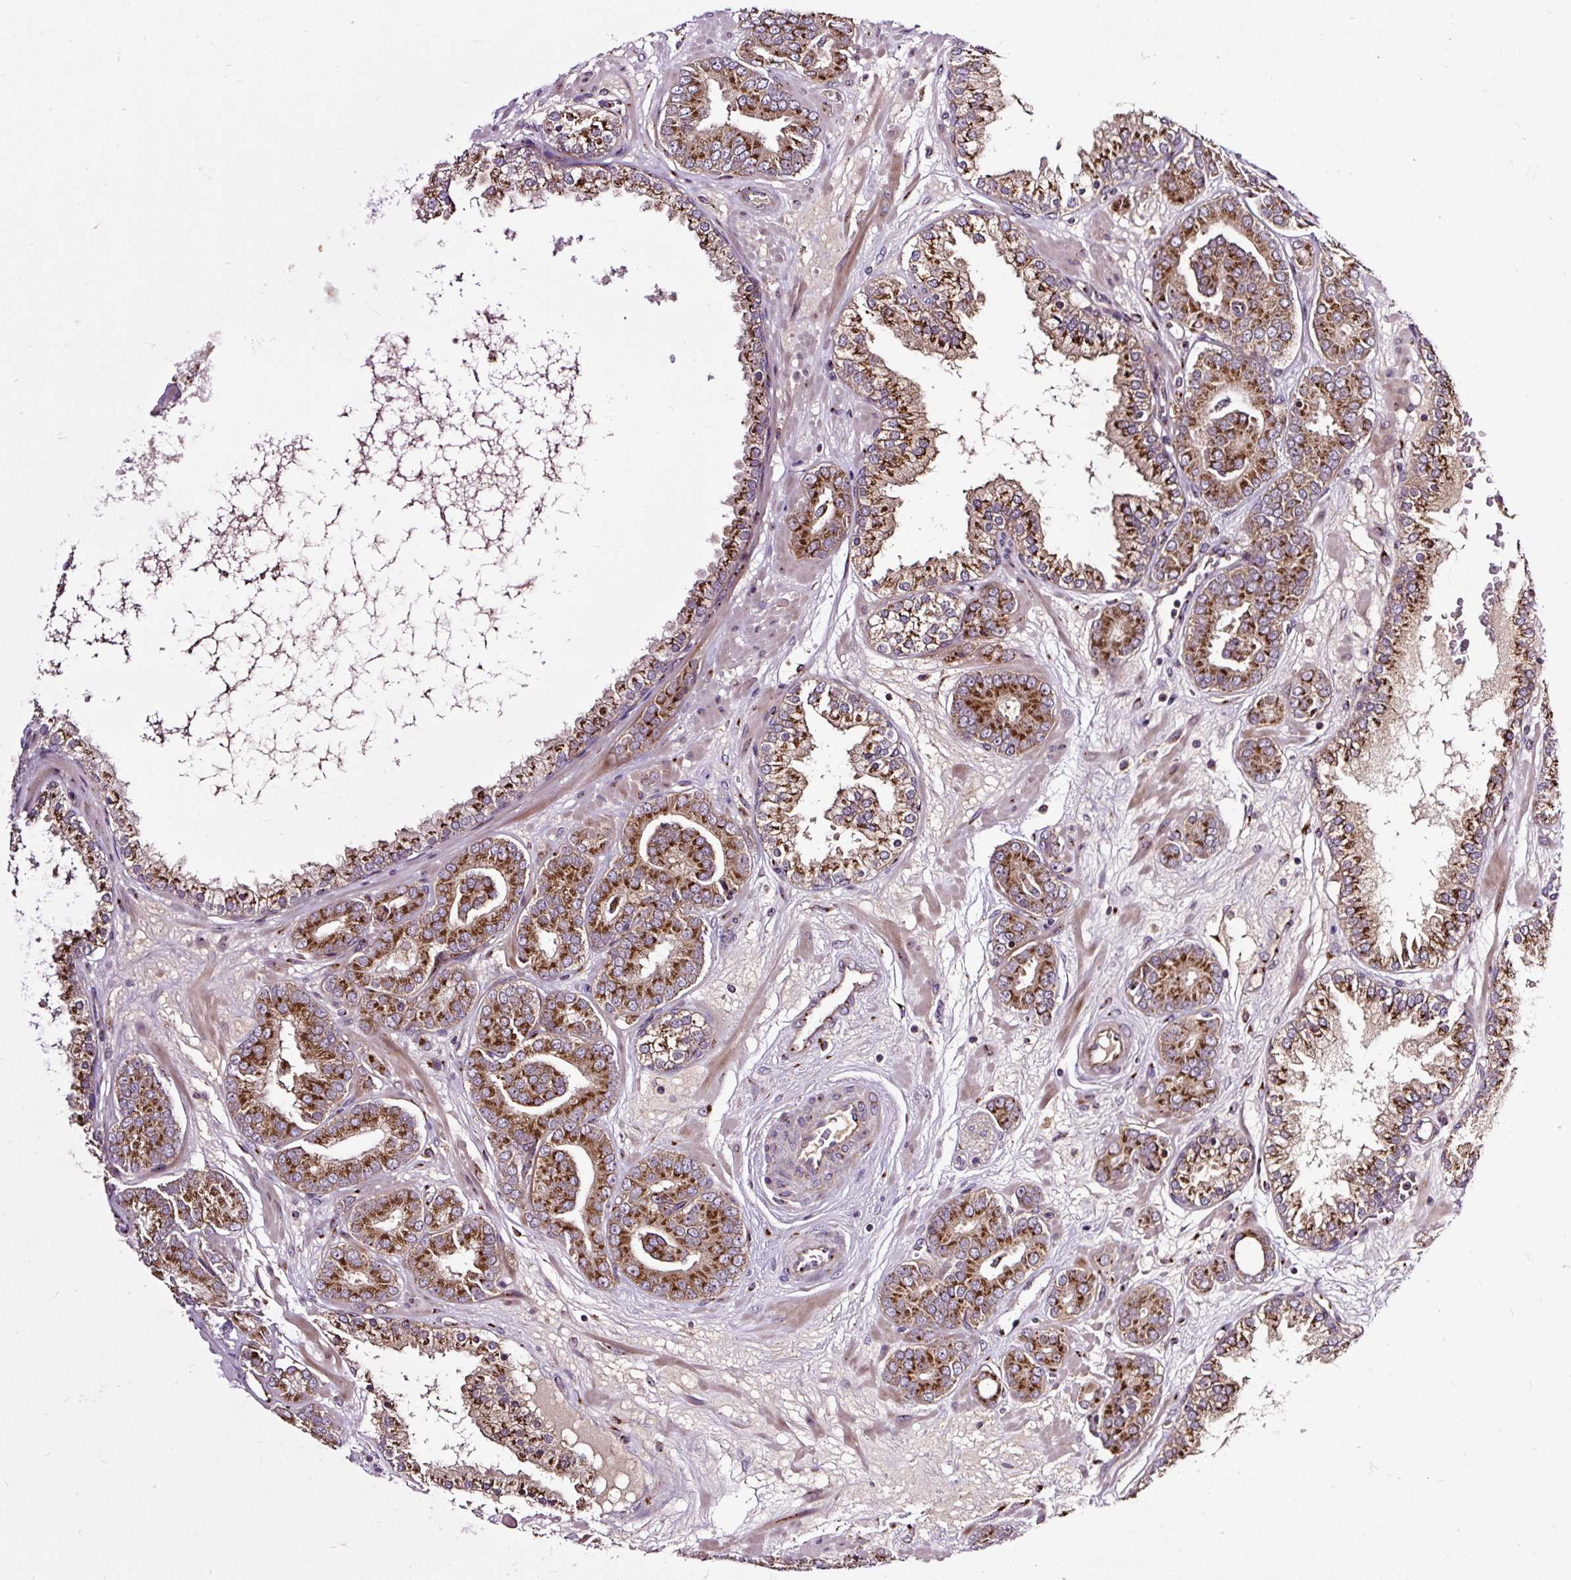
{"staining": {"intensity": "strong", "quantity": ">75%", "location": "cytoplasmic/membranous"}, "tissue": "prostate cancer", "cell_type": "Tumor cells", "image_type": "cancer", "snomed": [{"axis": "morphology", "description": "Adenocarcinoma, High grade"}, {"axis": "topography", "description": "Prostate"}], "caption": "The immunohistochemical stain labels strong cytoplasmic/membranous expression in tumor cells of prostate high-grade adenocarcinoma tissue.", "gene": "MSMP", "patient": {"sex": "male", "age": 66}}